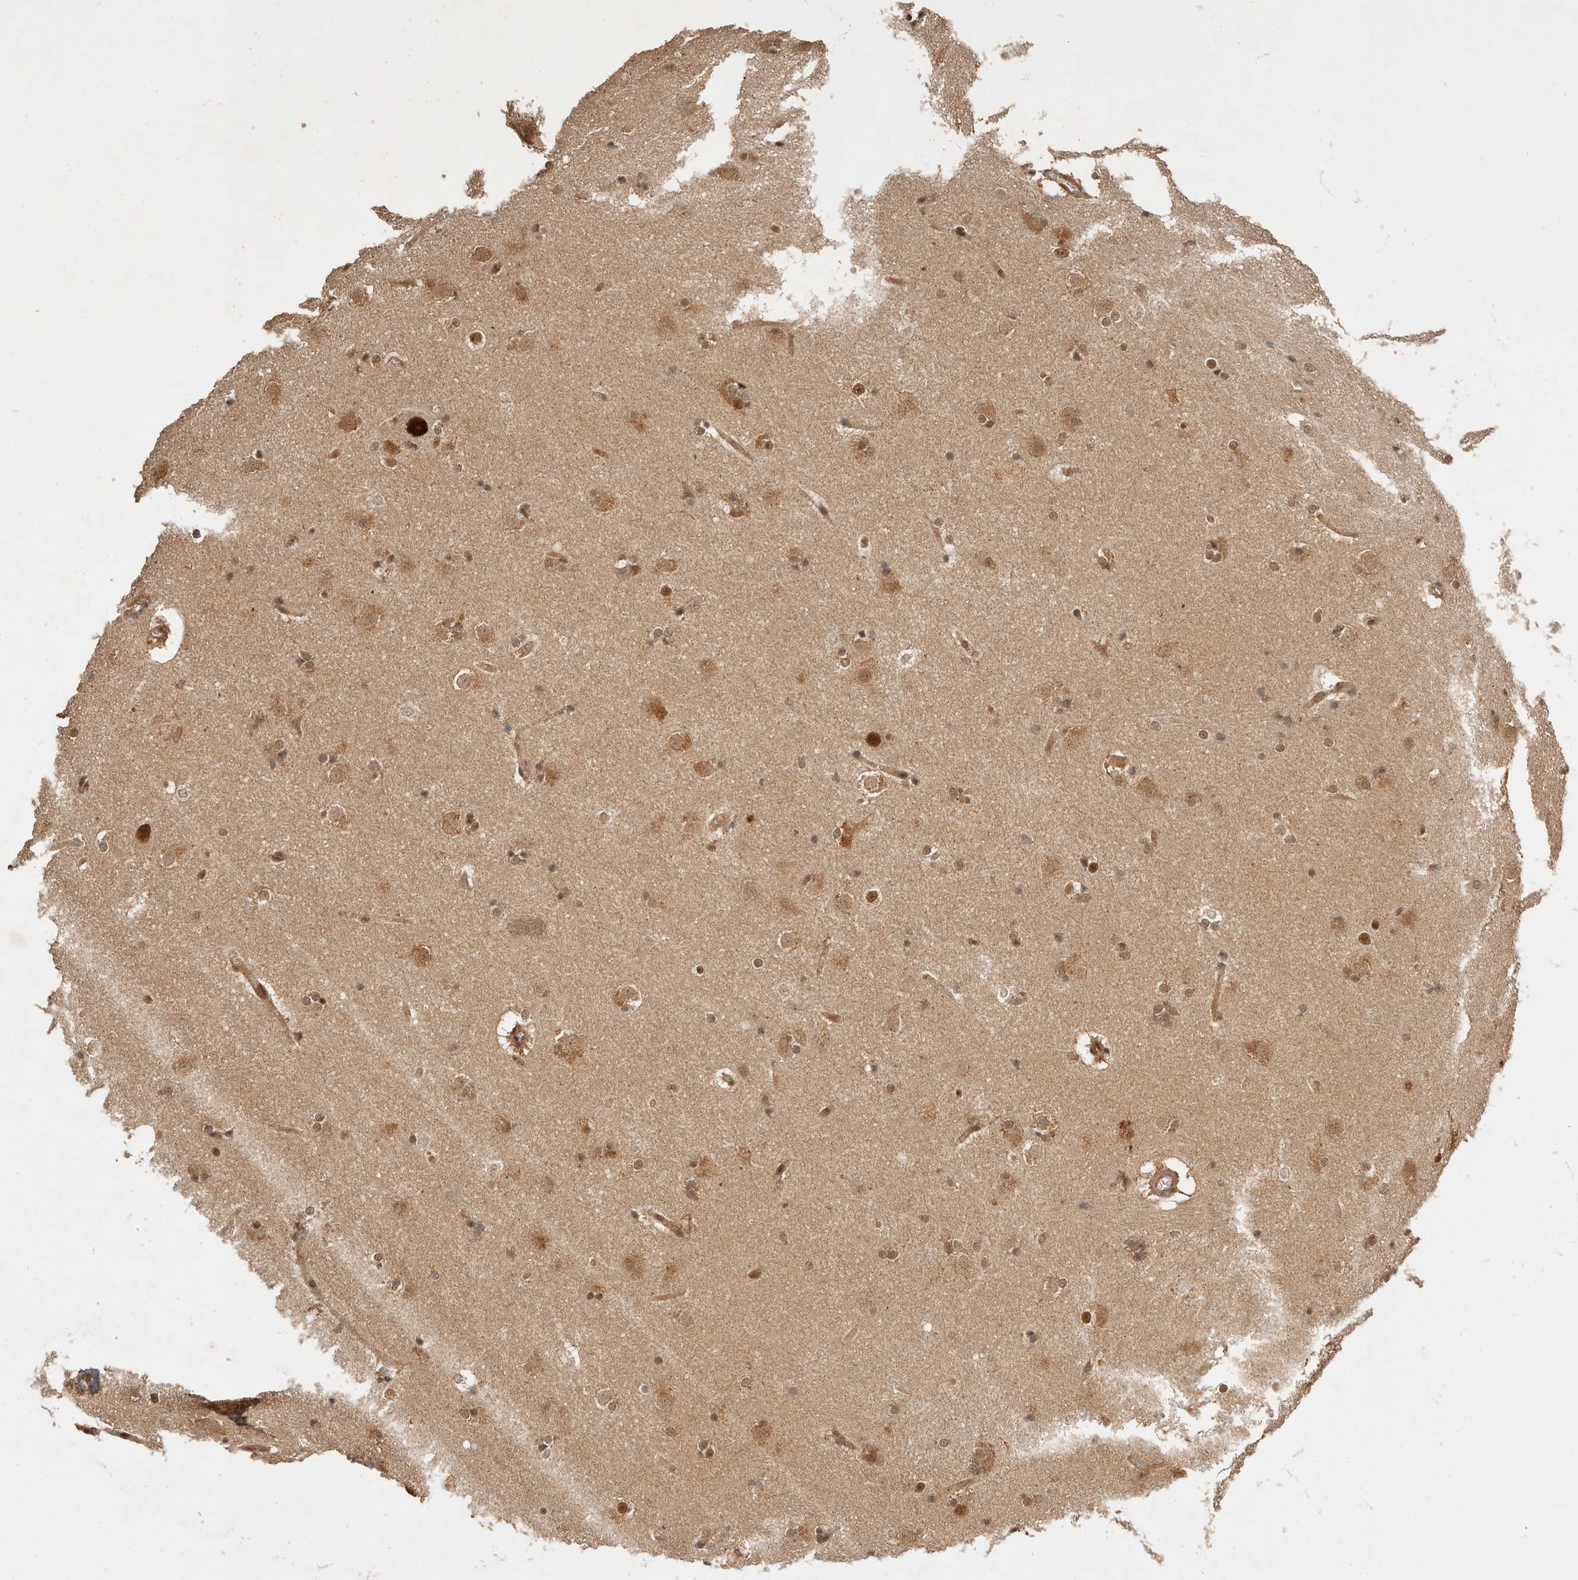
{"staining": {"intensity": "moderate", "quantity": "<25%", "location": "cytoplasmic/membranous,nuclear"}, "tissue": "caudate", "cell_type": "Glial cells", "image_type": "normal", "snomed": [{"axis": "morphology", "description": "Normal tissue, NOS"}, {"axis": "topography", "description": "Lateral ventricle wall"}], "caption": "High-power microscopy captured an immunohistochemistry image of benign caudate, revealing moderate cytoplasmic/membranous,nuclear staining in about <25% of glial cells. Nuclei are stained in blue.", "gene": "PSMA5", "patient": {"sex": "female", "age": 19}}